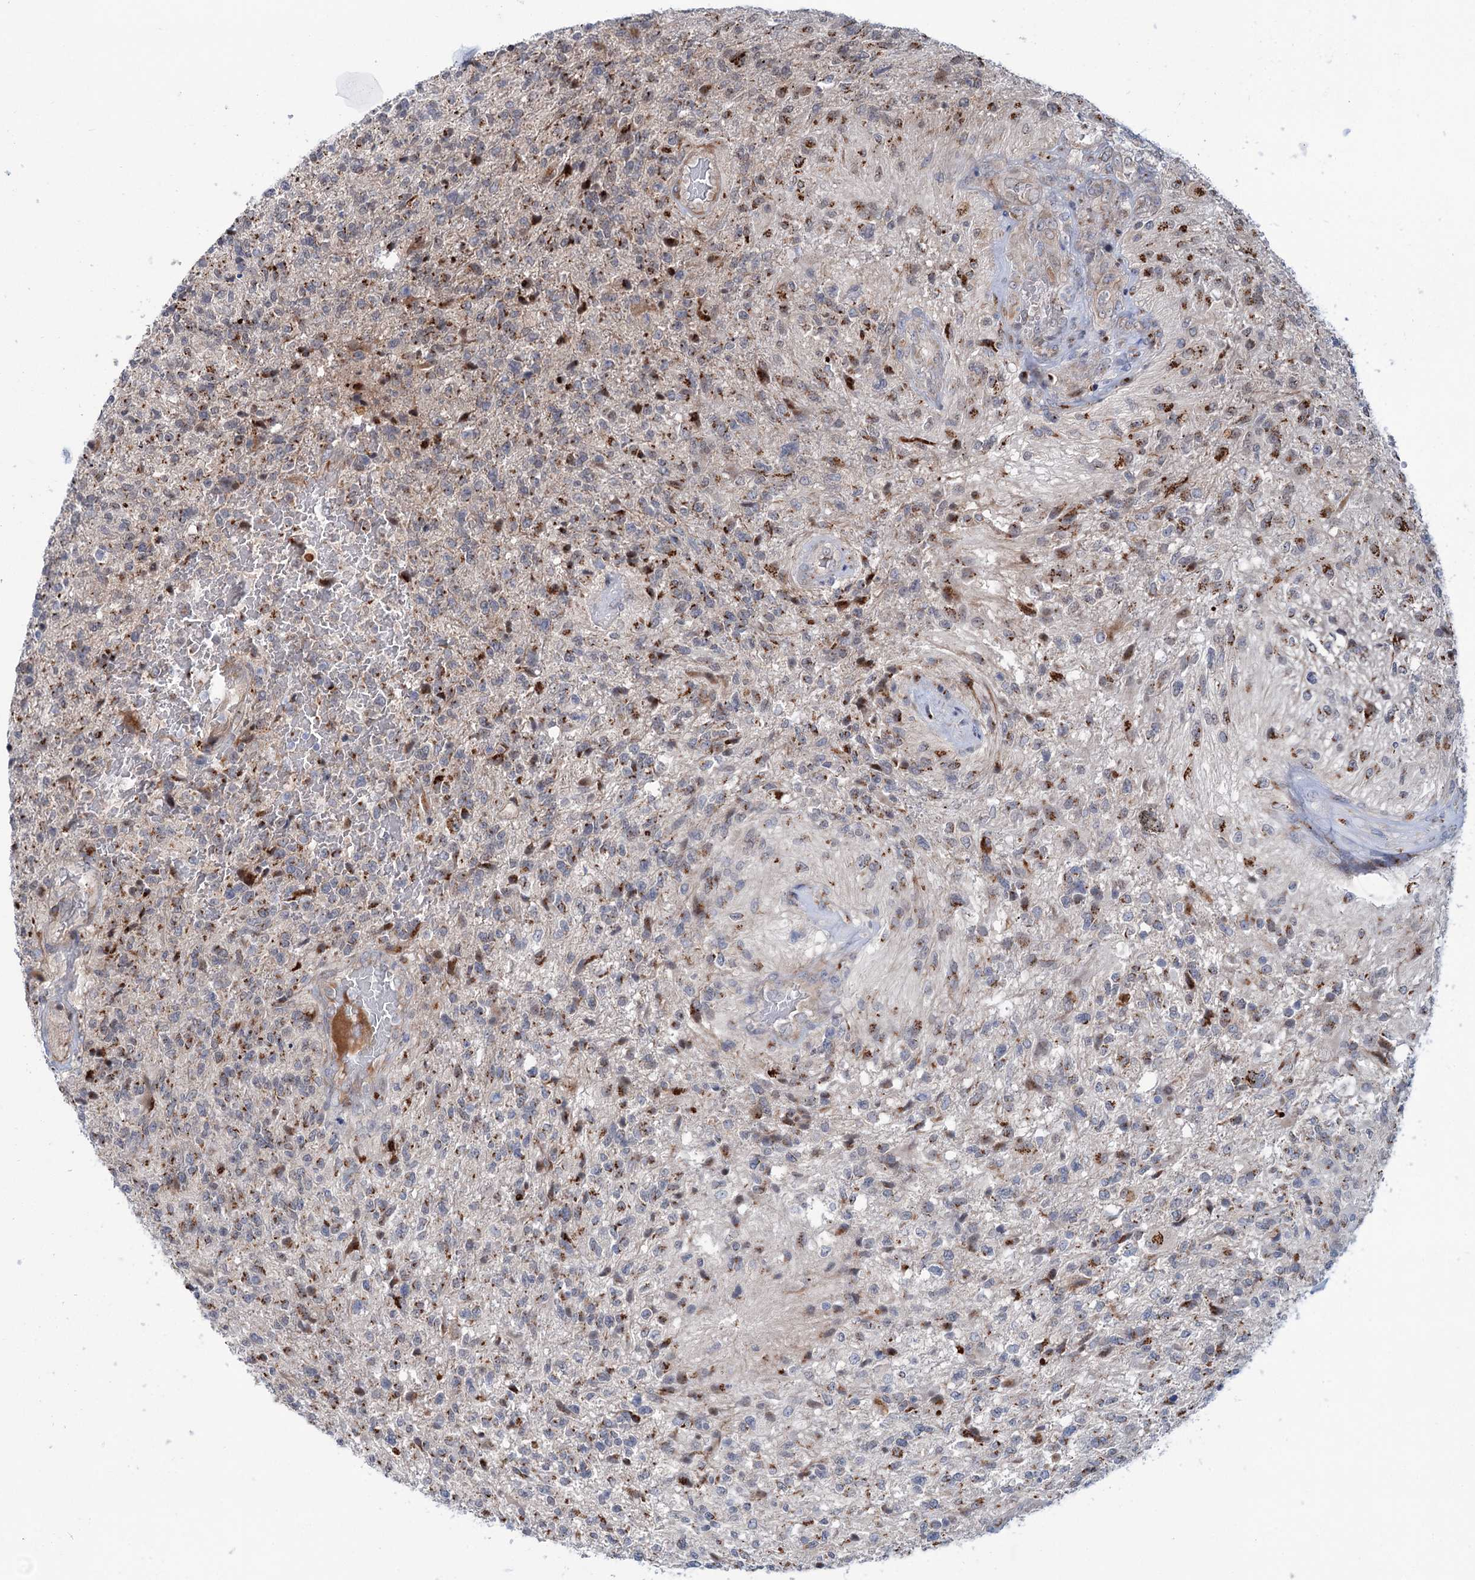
{"staining": {"intensity": "strong", "quantity": "25%-75%", "location": "cytoplasmic/membranous"}, "tissue": "glioma", "cell_type": "Tumor cells", "image_type": "cancer", "snomed": [{"axis": "morphology", "description": "Glioma, malignant, High grade"}, {"axis": "topography", "description": "Brain"}], "caption": "Protein analysis of glioma tissue reveals strong cytoplasmic/membranous staining in about 25%-75% of tumor cells. (DAB (3,3'-diaminobenzidine) IHC with brightfield microscopy, high magnification).", "gene": "ELP4", "patient": {"sex": "male", "age": 56}}